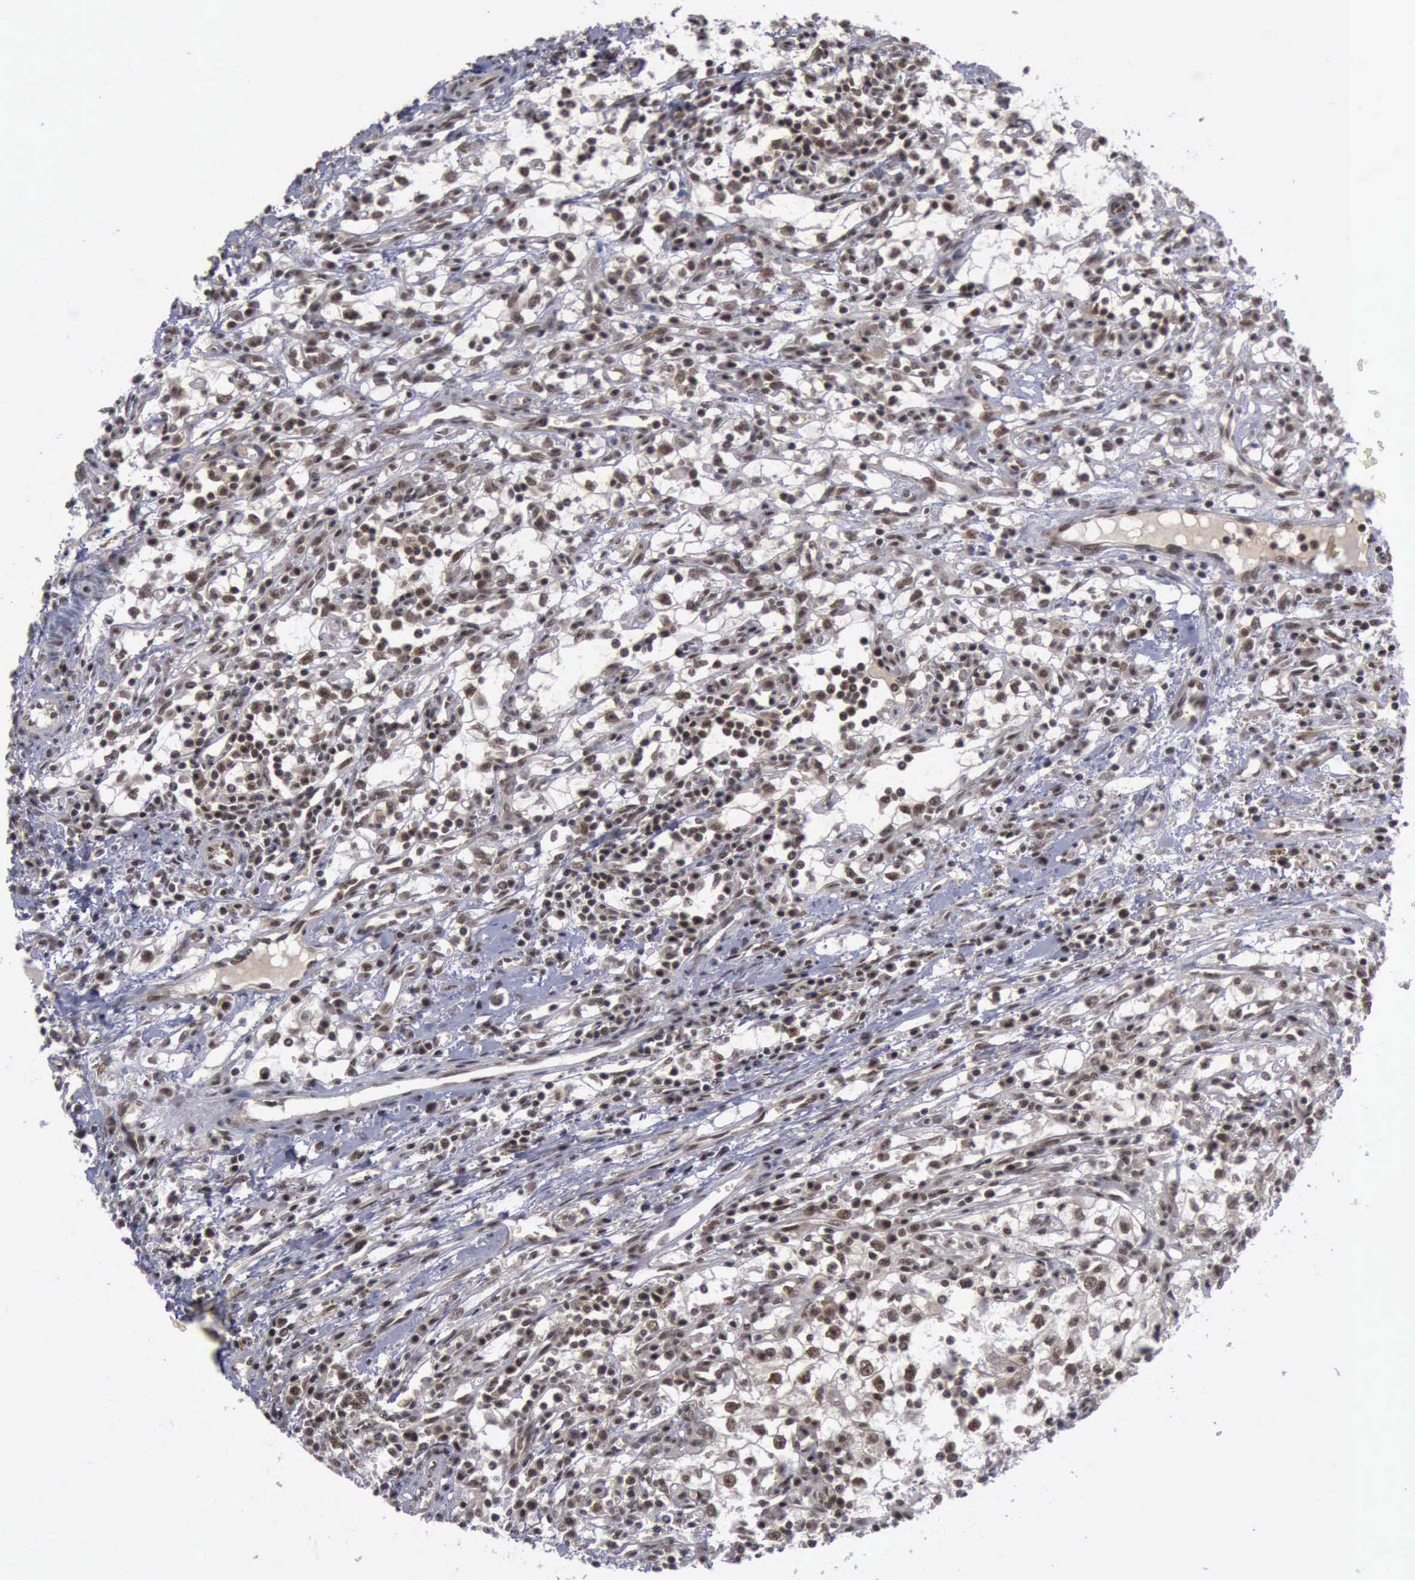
{"staining": {"intensity": "moderate", "quantity": ">75%", "location": "cytoplasmic/membranous,nuclear"}, "tissue": "renal cancer", "cell_type": "Tumor cells", "image_type": "cancer", "snomed": [{"axis": "morphology", "description": "Adenocarcinoma, NOS"}, {"axis": "topography", "description": "Kidney"}], "caption": "Protein positivity by immunohistochemistry (IHC) exhibits moderate cytoplasmic/membranous and nuclear positivity in about >75% of tumor cells in adenocarcinoma (renal).", "gene": "ATM", "patient": {"sex": "male", "age": 82}}